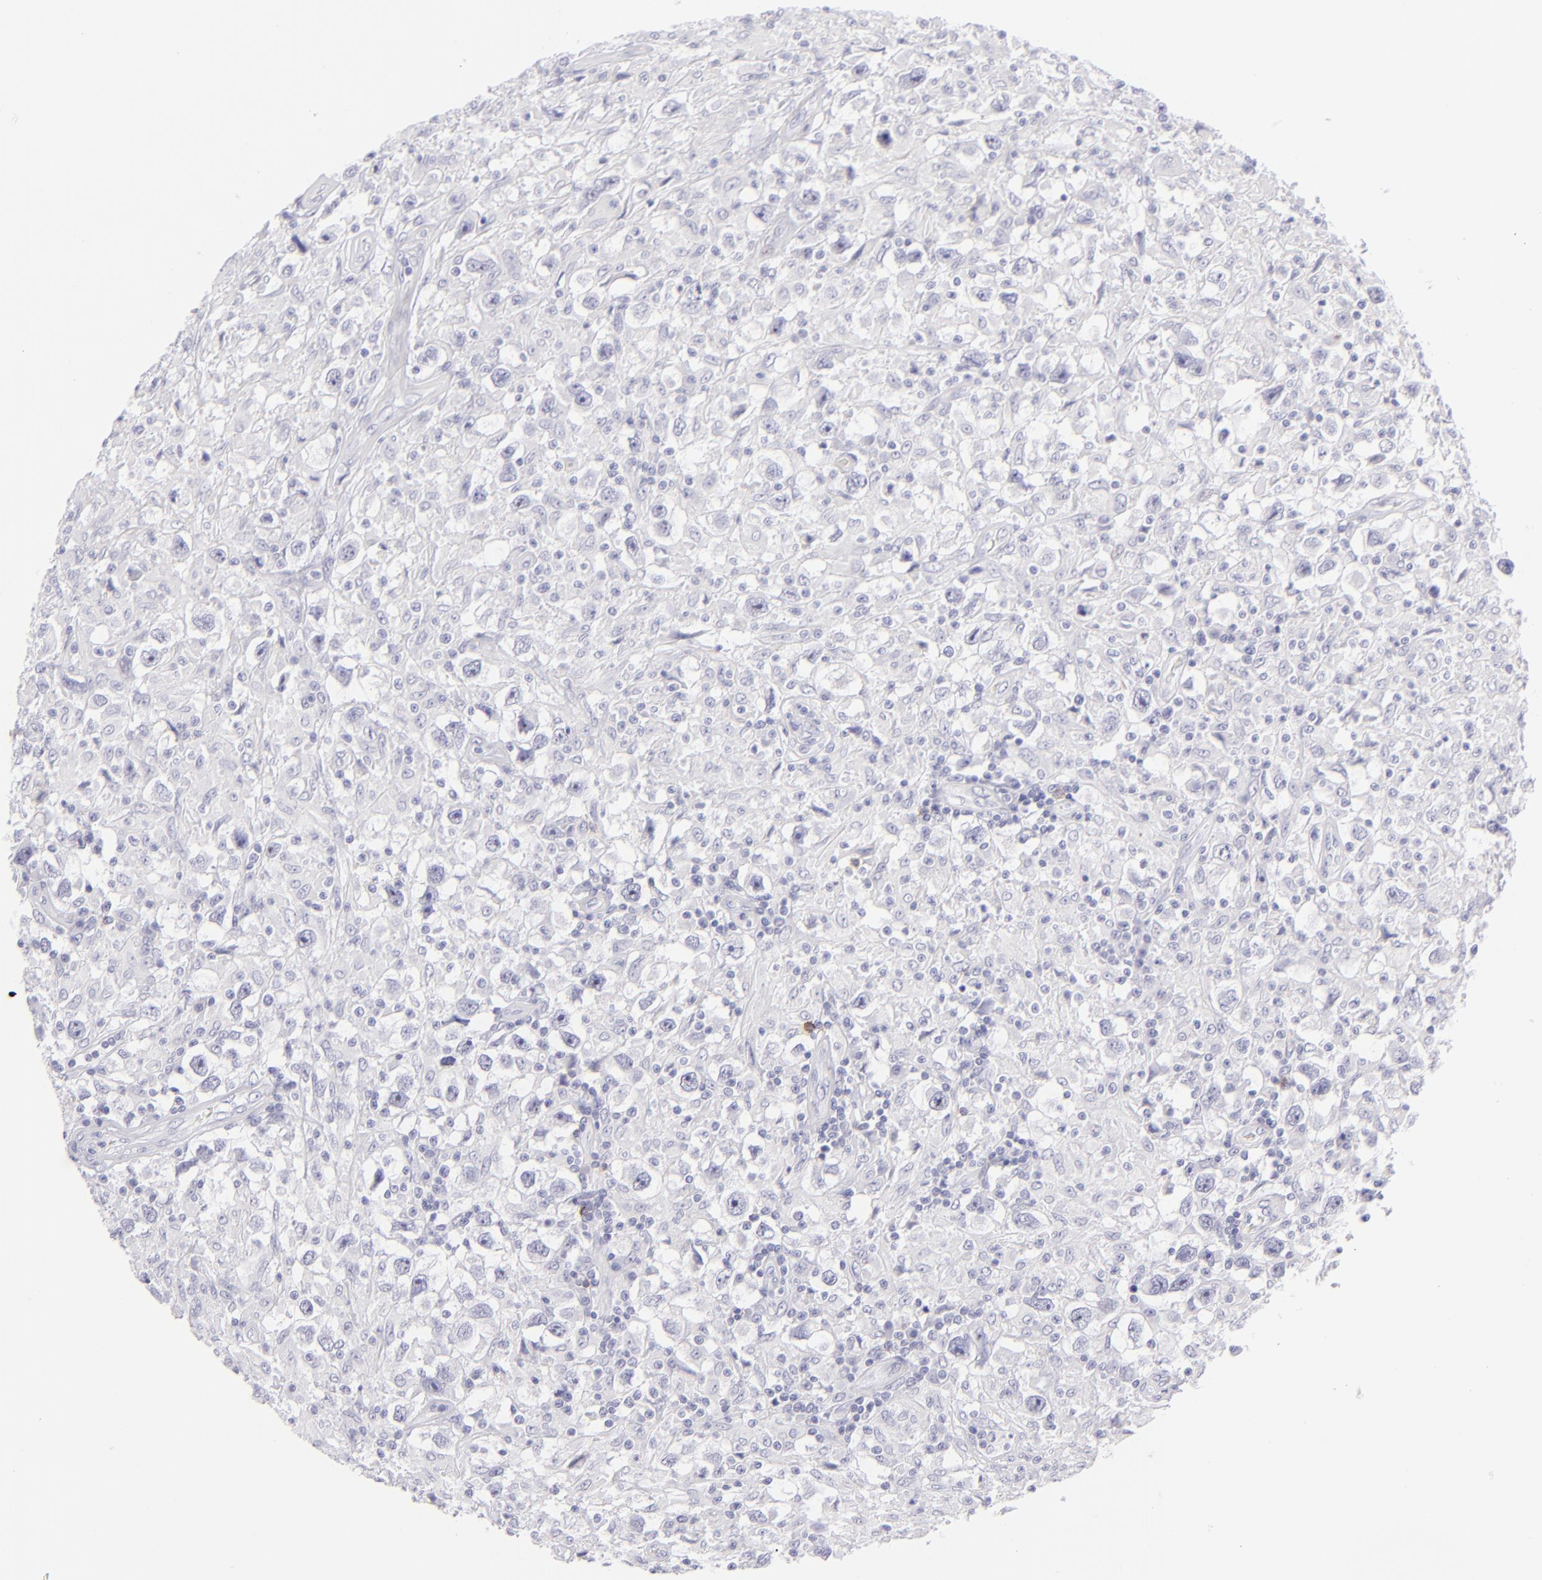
{"staining": {"intensity": "negative", "quantity": "none", "location": "none"}, "tissue": "testis cancer", "cell_type": "Tumor cells", "image_type": "cancer", "snomed": [{"axis": "morphology", "description": "Seminoma, NOS"}, {"axis": "topography", "description": "Testis"}], "caption": "This image is of testis seminoma stained with IHC to label a protein in brown with the nuclei are counter-stained blue. There is no positivity in tumor cells. (DAB (3,3'-diaminobenzidine) immunohistochemistry with hematoxylin counter stain).", "gene": "FCER2", "patient": {"sex": "male", "age": 34}}